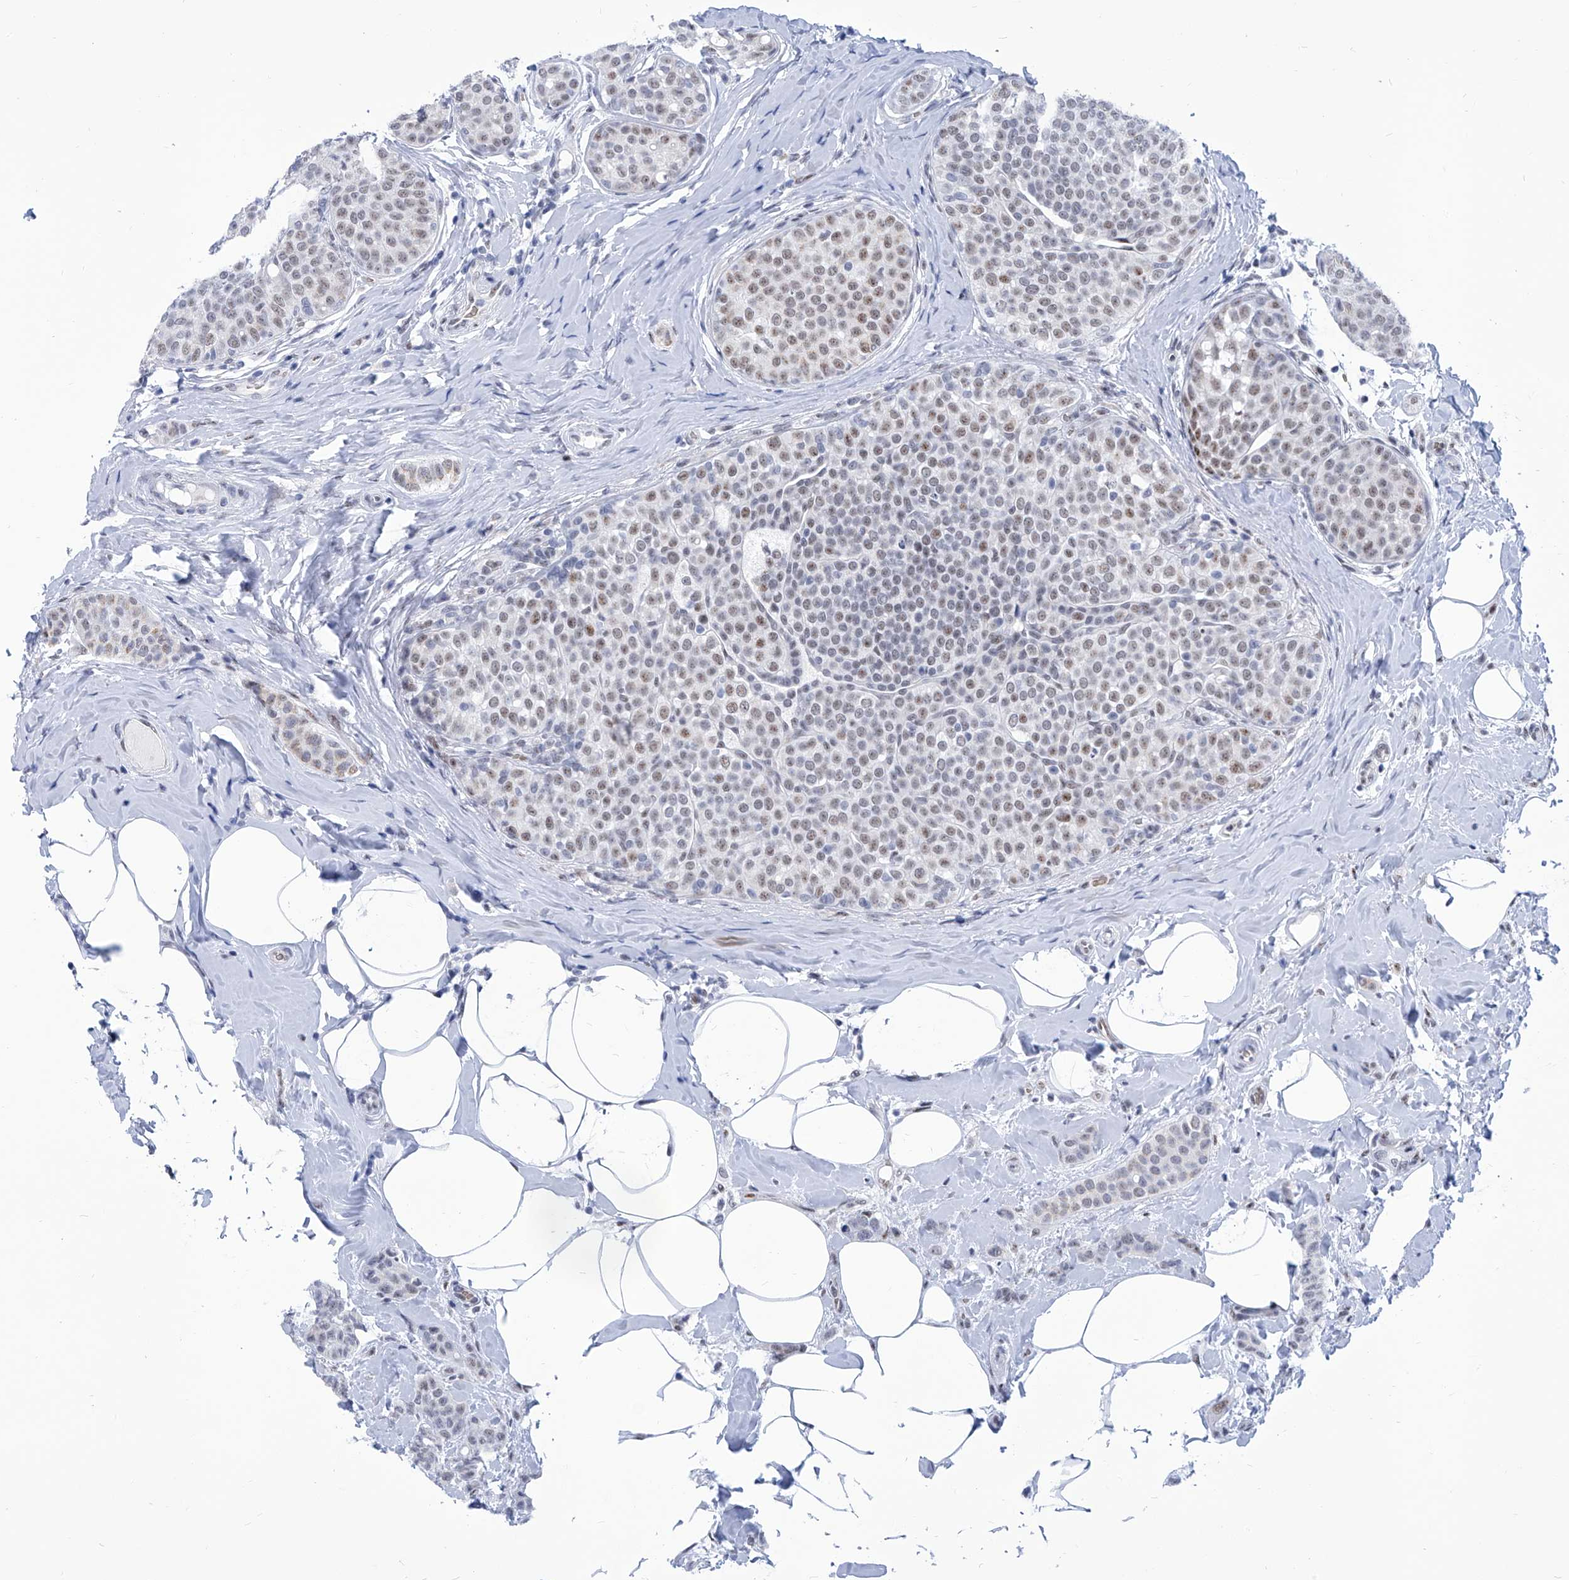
{"staining": {"intensity": "weak", "quantity": "25%-75%", "location": "nuclear"}, "tissue": "breast cancer", "cell_type": "Tumor cells", "image_type": "cancer", "snomed": [{"axis": "morphology", "description": "Lobular carcinoma, in situ"}, {"axis": "morphology", "description": "Lobular carcinoma"}, {"axis": "topography", "description": "Breast"}], "caption": "A brown stain shows weak nuclear expression of a protein in human breast cancer tumor cells.", "gene": "SART1", "patient": {"sex": "female", "age": 41}}